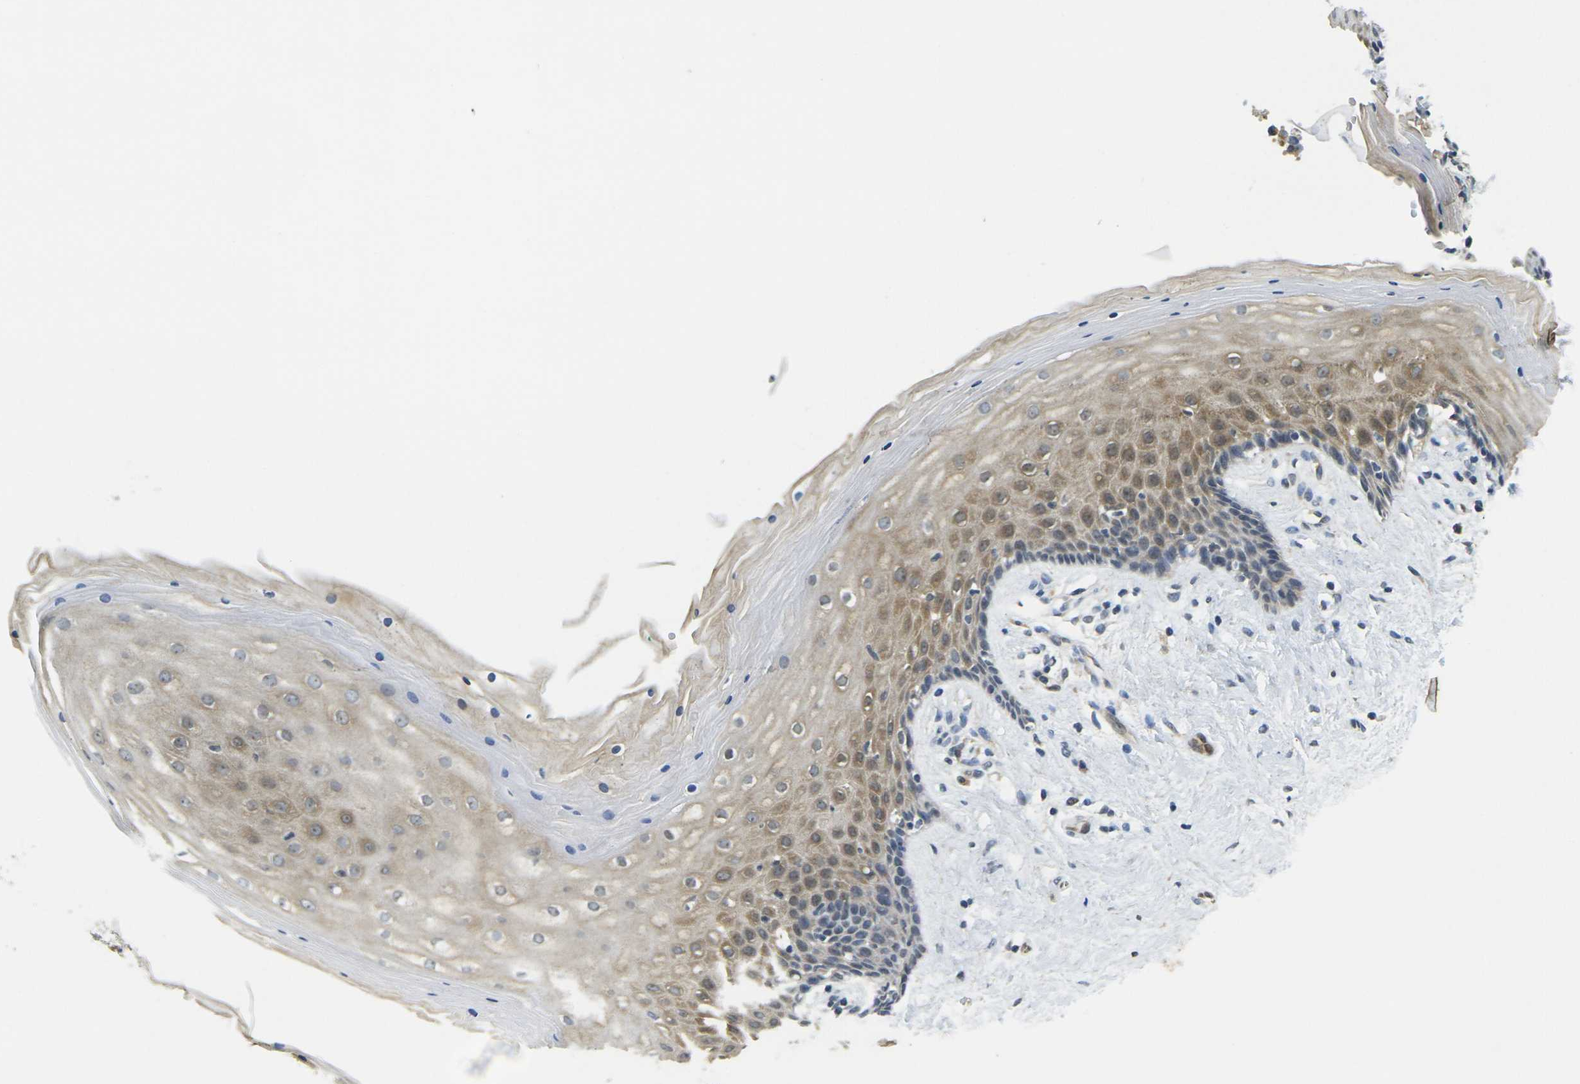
{"staining": {"intensity": "moderate", "quantity": "<25%", "location": "cytoplasmic/membranous"}, "tissue": "vagina", "cell_type": "Squamous epithelial cells", "image_type": "normal", "snomed": [{"axis": "morphology", "description": "Normal tissue, NOS"}, {"axis": "topography", "description": "Vagina"}], "caption": "Protein staining by immunohistochemistry (IHC) displays moderate cytoplasmic/membranous expression in approximately <25% of squamous epithelial cells in unremarkable vagina.", "gene": "MINAR2", "patient": {"sex": "female", "age": 44}}